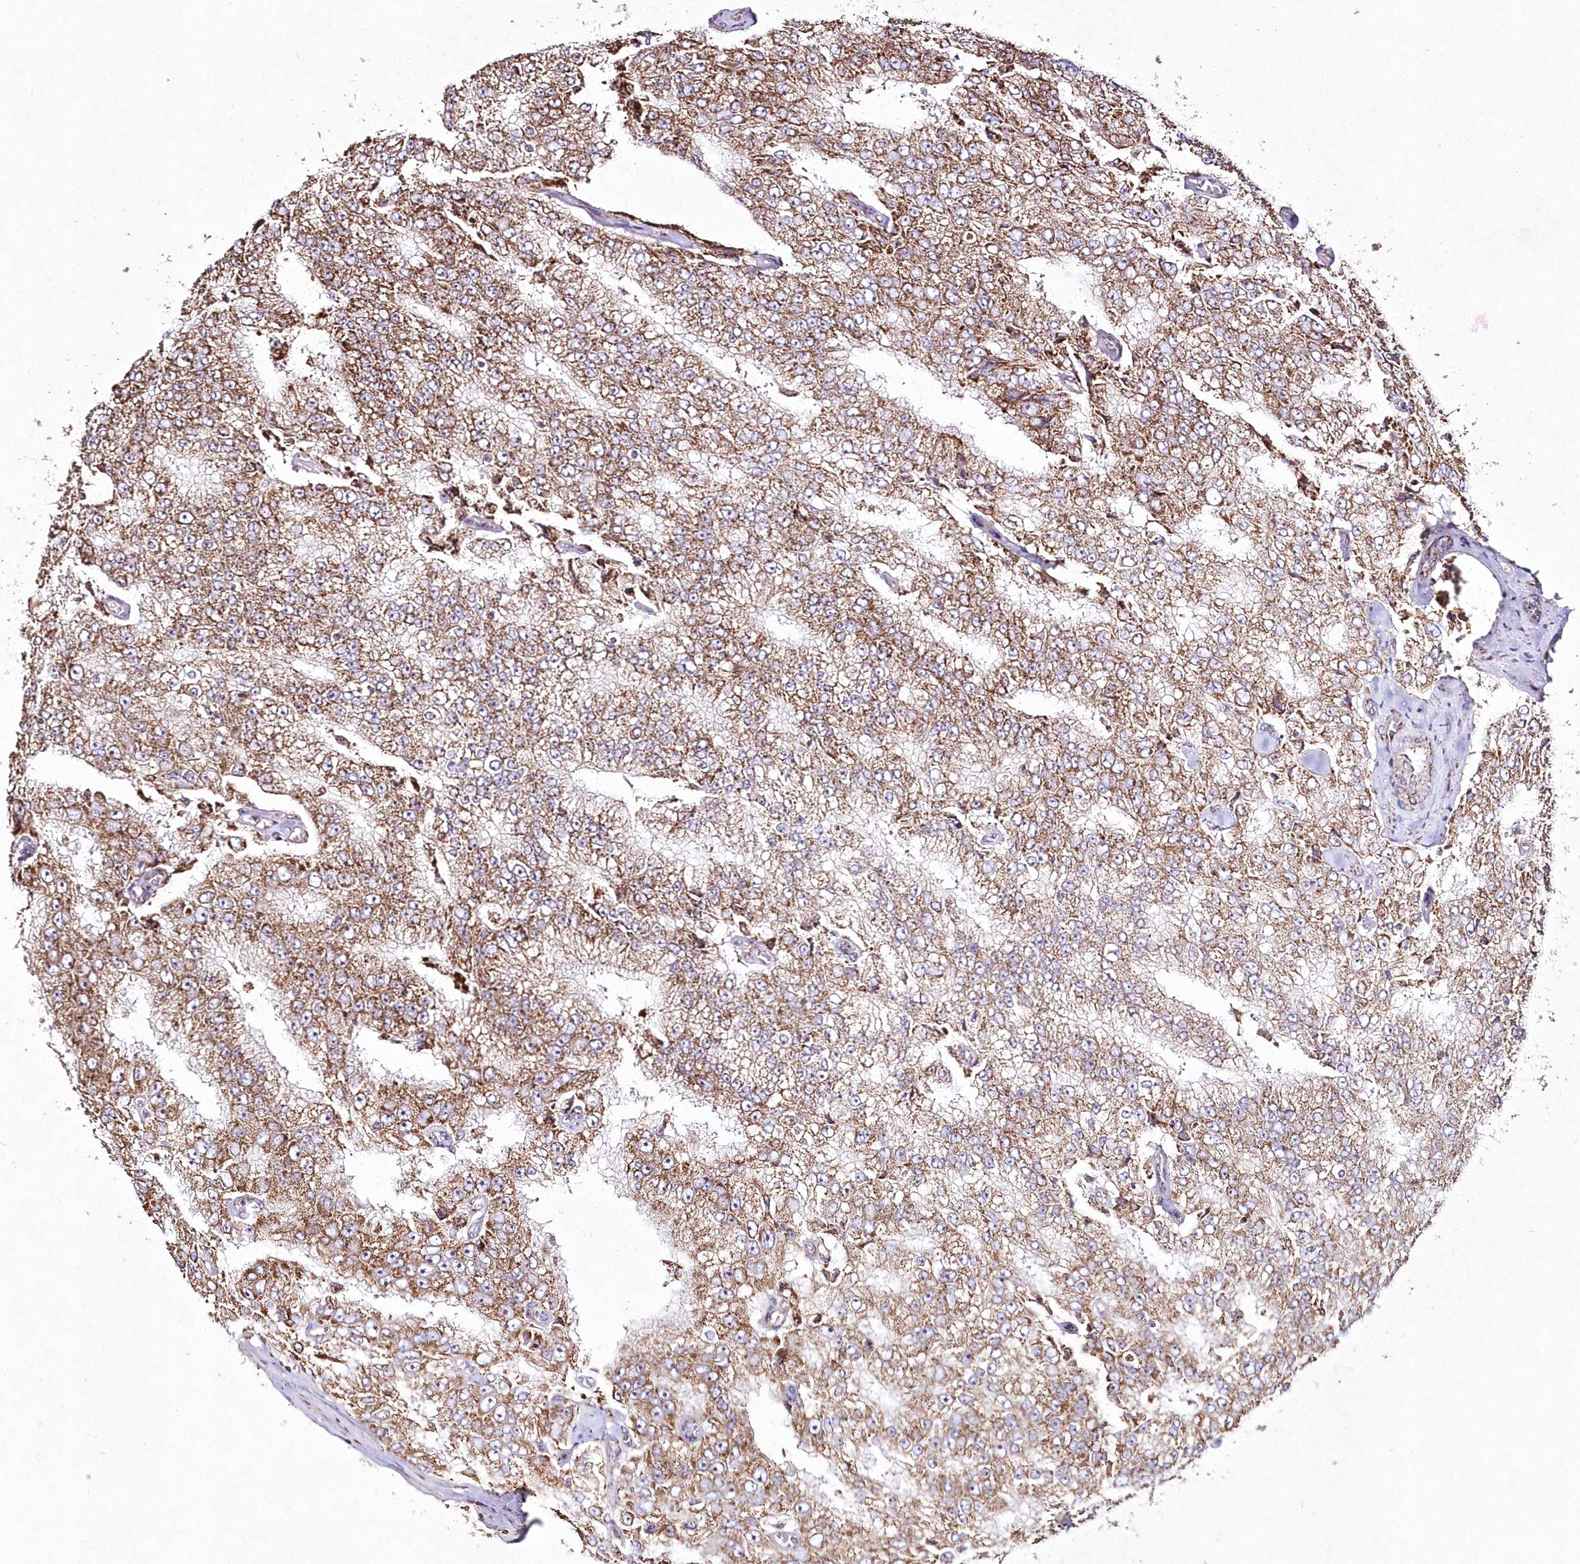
{"staining": {"intensity": "moderate", "quantity": ">75%", "location": "cytoplasmic/membranous"}, "tissue": "prostate cancer", "cell_type": "Tumor cells", "image_type": "cancer", "snomed": [{"axis": "morphology", "description": "Adenocarcinoma, High grade"}, {"axis": "topography", "description": "Prostate"}], "caption": "Tumor cells show medium levels of moderate cytoplasmic/membranous staining in approximately >75% of cells in prostate cancer. Immunohistochemistry stains the protein of interest in brown and the nuclei are stained blue.", "gene": "DNA2", "patient": {"sex": "male", "age": 58}}